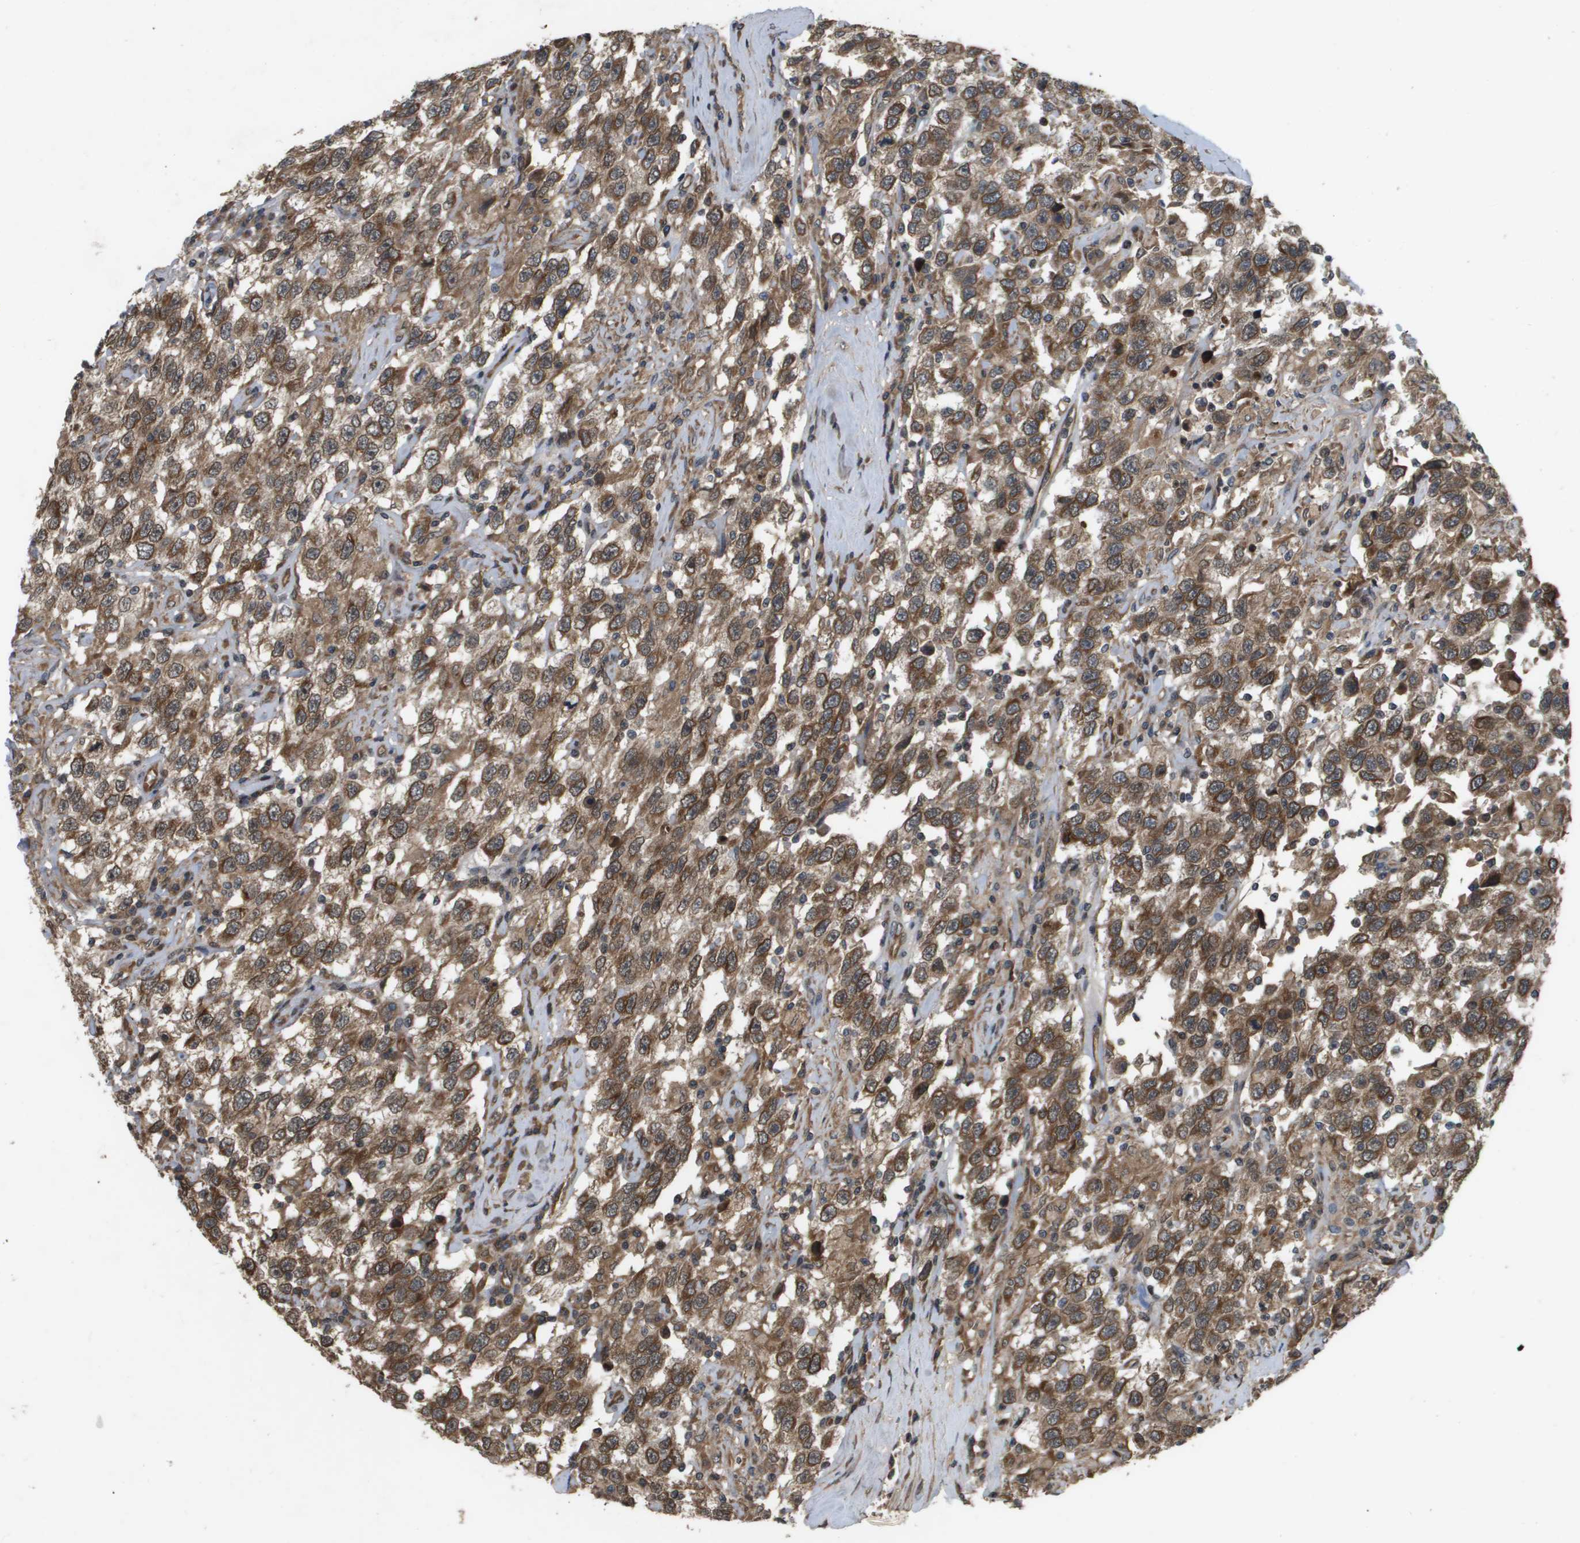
{"staining": {"intensity": "moderate", "quantity": ">75%", "location": "cytoplasmic/membranous"}, "tissue": "testis cancer", "cell_type": "Tumor cells", "image_type": "cancer", "snomed": [{"axis": "morphology", "description": "Seminoma, NOS"}, {"axis": "topography", "description": "Testis"}], "caption": "This photomicrograph displays immunohistochemistry (IHC) staining of testis cancer, with medium moderate cytoplasmic/membranous staining in approximately >75% of tumor cells.", "gene": "SPTLC1", "patient": {"sex": "male", "age": 41}}